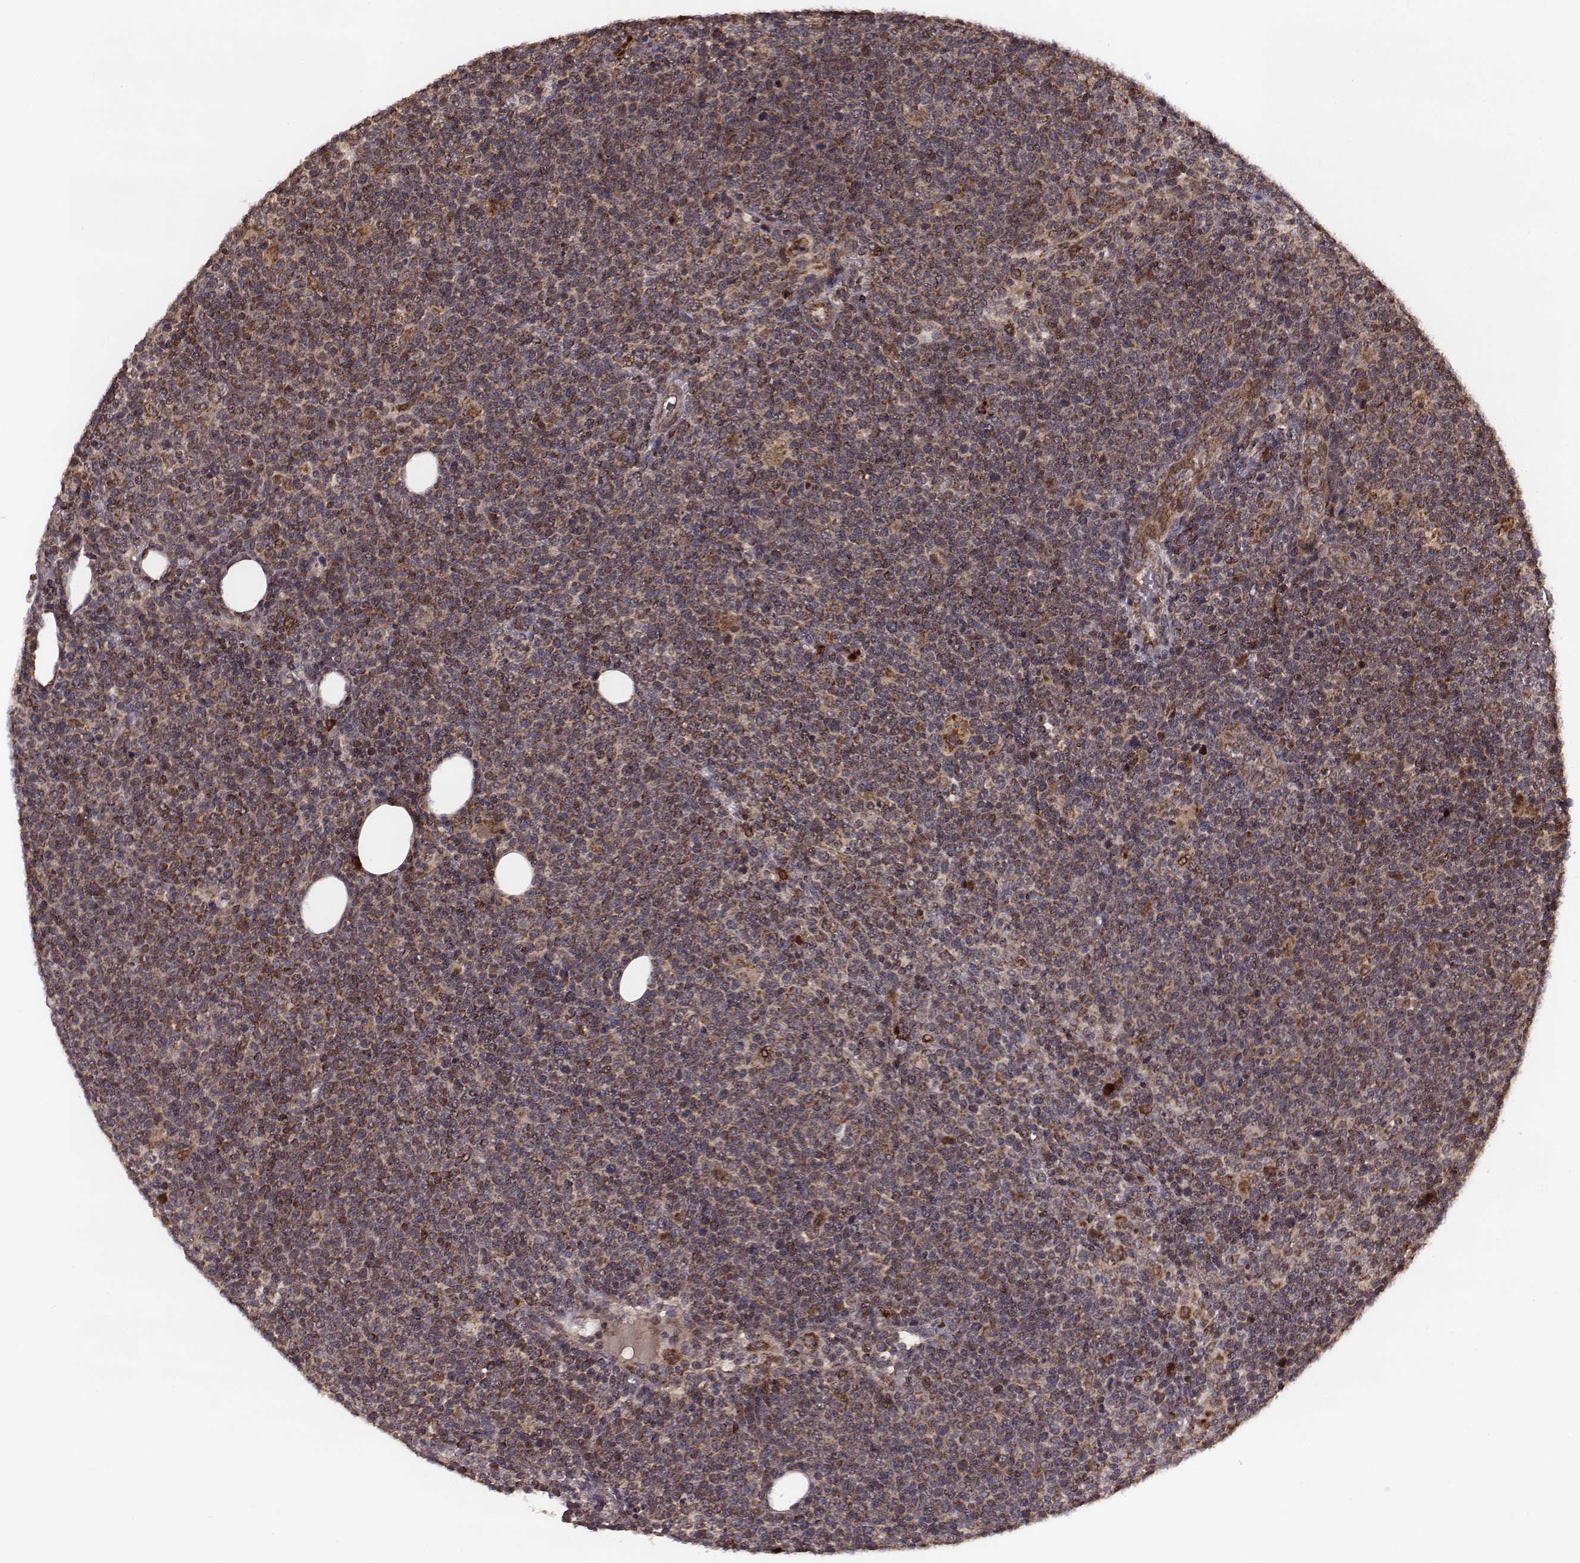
{"staining": {"intensity": "moderate", "quantity": "25%-75%", "location": "cytoplasmic/membranous"}, "tissue": "lymphoma", "cell_type": "Tumor cells", "image_type": "cancer", "snomed": [{"axis": "morphology", "description": "Malignant lymphoma, non-Hodgkin's type, High grade"}, {"axis": "topography", "description": "Lymph node"}], "caption": "Immunohistochemistry histopathology image of neoplastic tissue: human lymphoma stained using IHC displays medium levels of moderate protein expression localized specifically in the cytoplasmic/membranous of tumor cells, appearing as a cytoplasmic/membranous brown color.", "gene": "ZDHHC21", "patient": {"sex": "male", "age": 61}}